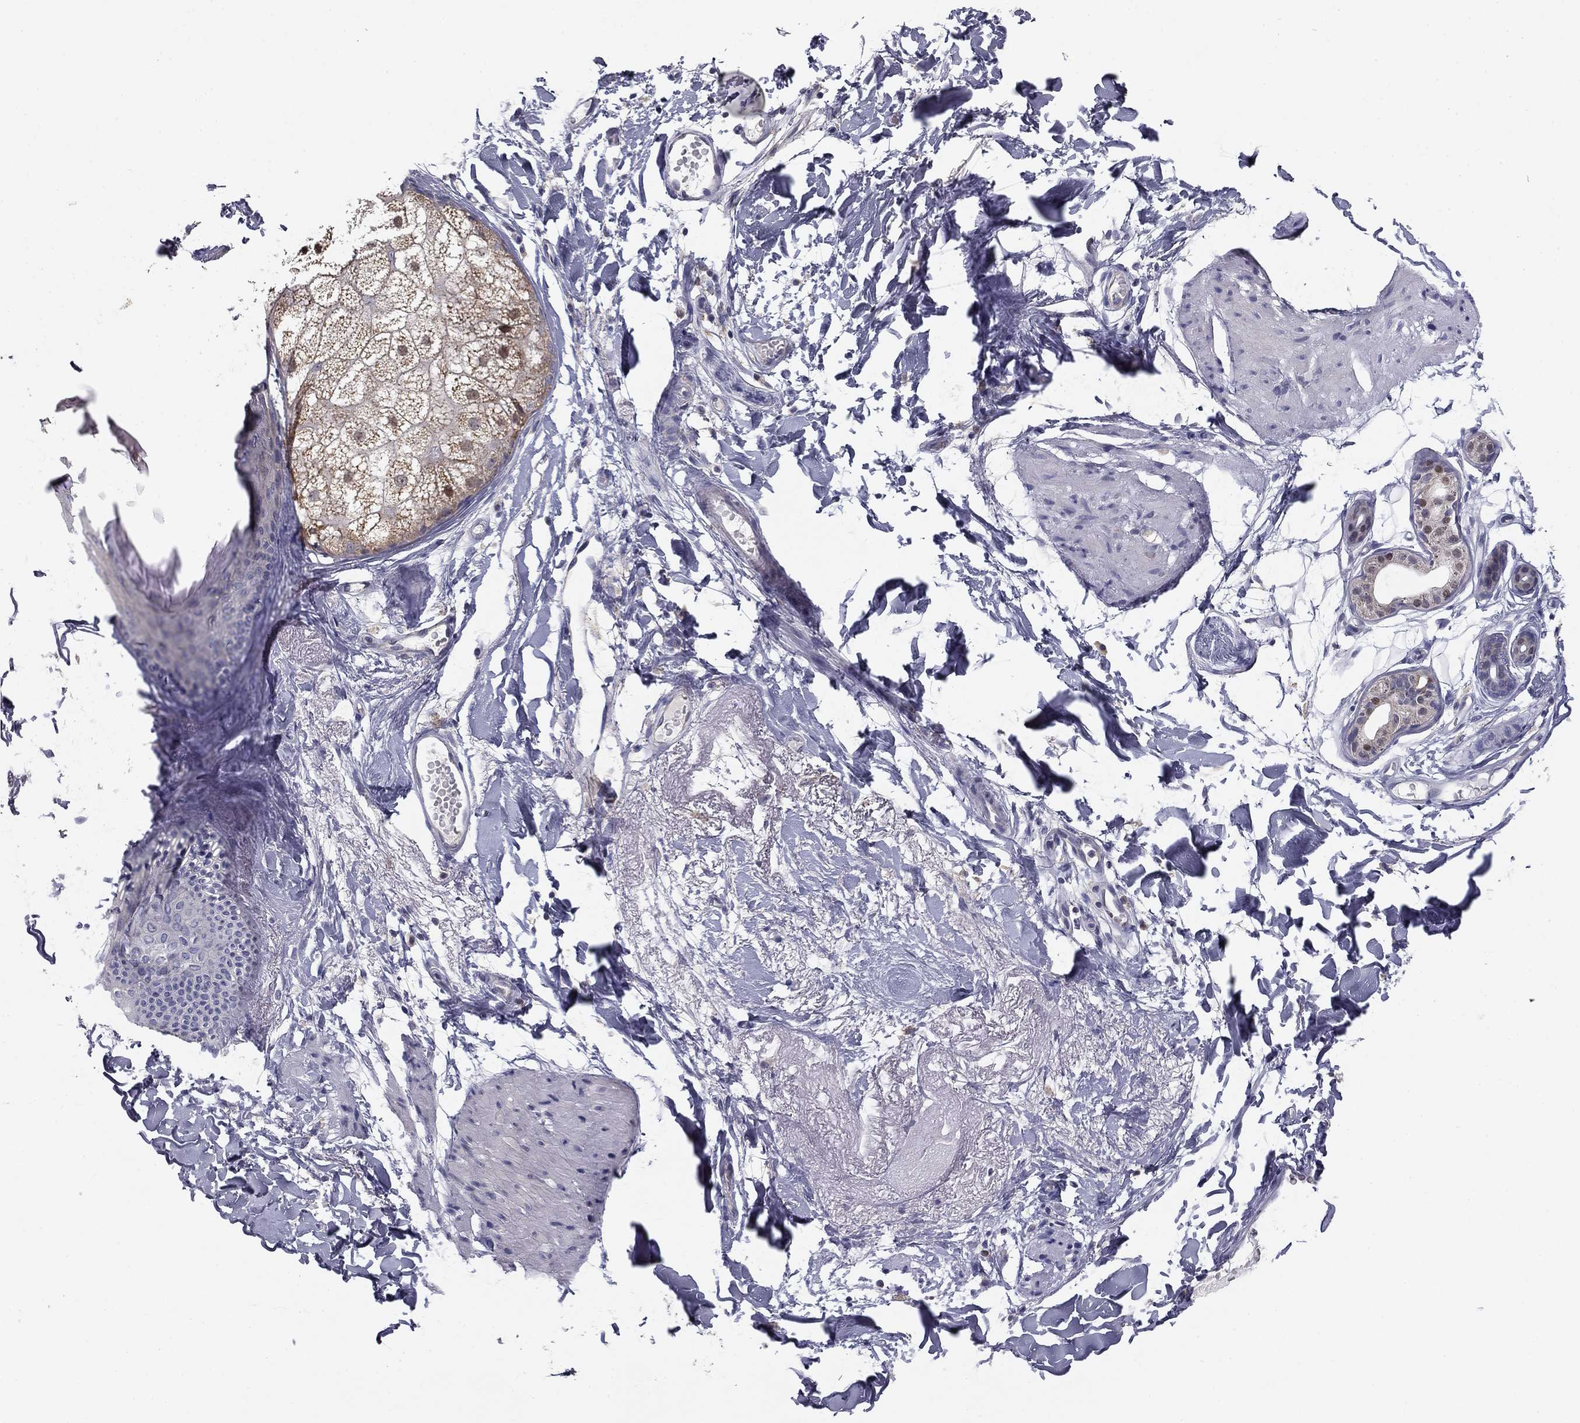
{"staining": {"intensity": "negative", "quantity": "none", "location": "none"}, "tissue": "skin cancer", "cell_type": "Tumor cells", "image_type": "cancer", "snomed": [{"axis": "morphology", "description": "Normal tissue, NOS"}, {"axis": "morphology", "description": "Basal cell carcinoma"}, {"axis": "topography", "description": "Skin"}], "caption": "An IHC image of skin basal cell carcinoma is shown. There is no staining in tumor cells of skin basal cell carcinoma.", "gene": "SLC2A9", "patient": {"sex": "male", "age": 84}}